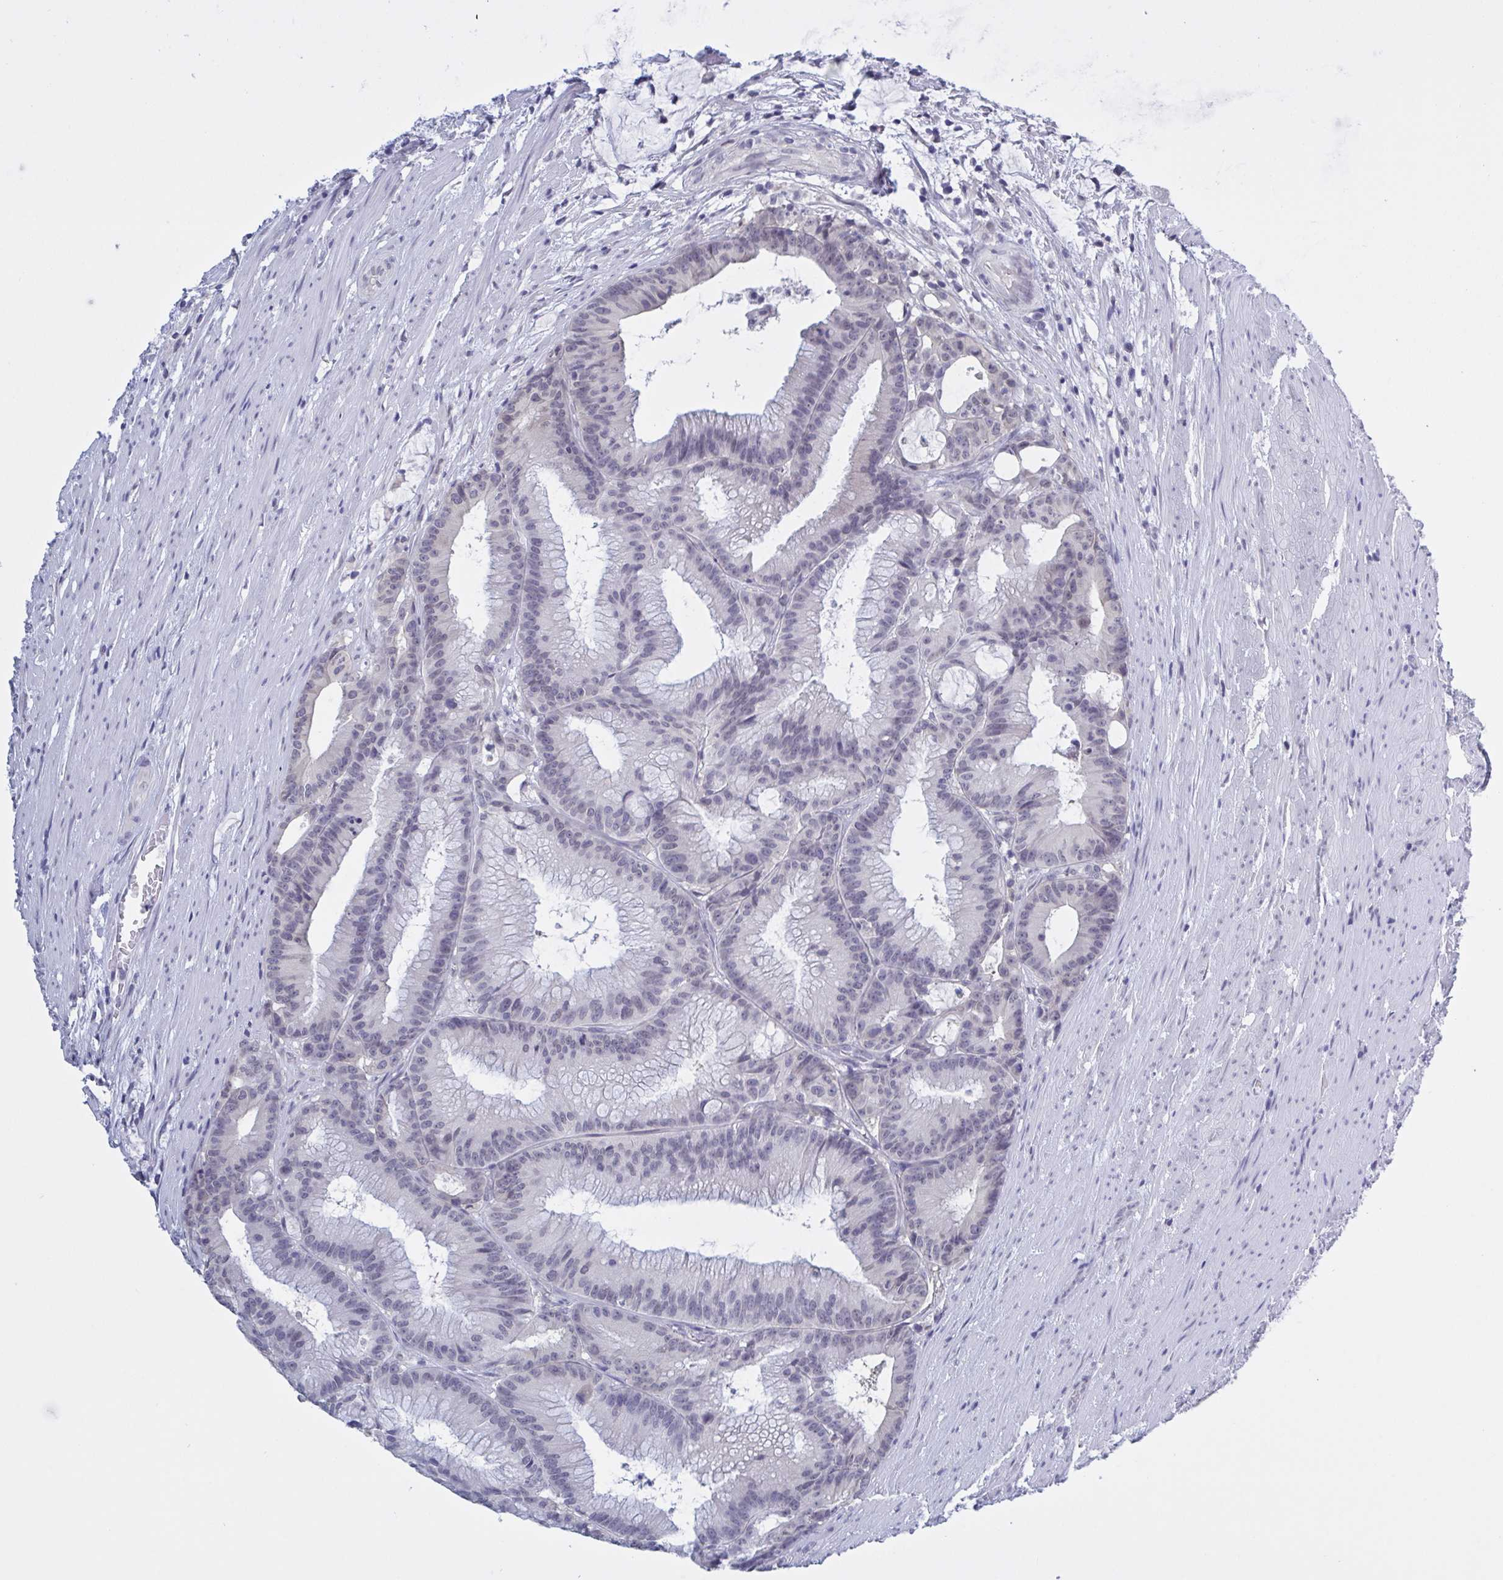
{"staining": {"intensity": "negative", "quantity": "none", "location": "none"}, "tissue": "colorectal cancer", "cell_type": "Tumor cells", "image_type": "cancer", "snomed": [{"axis": "morphology", "description": "Adenocarcinoma, NOS"}, {"axis": "topography", "description": "Colon"}], "caption": "An image of human adenocarcinoma (colorectal) is negative for staining in tumor cells. The staining is performed using DAB brown chromogen with nuclei counter-stained in using hematoxylin.", "gene": "SERPINB13", "patient": {"sex": "female", "age": 78}}